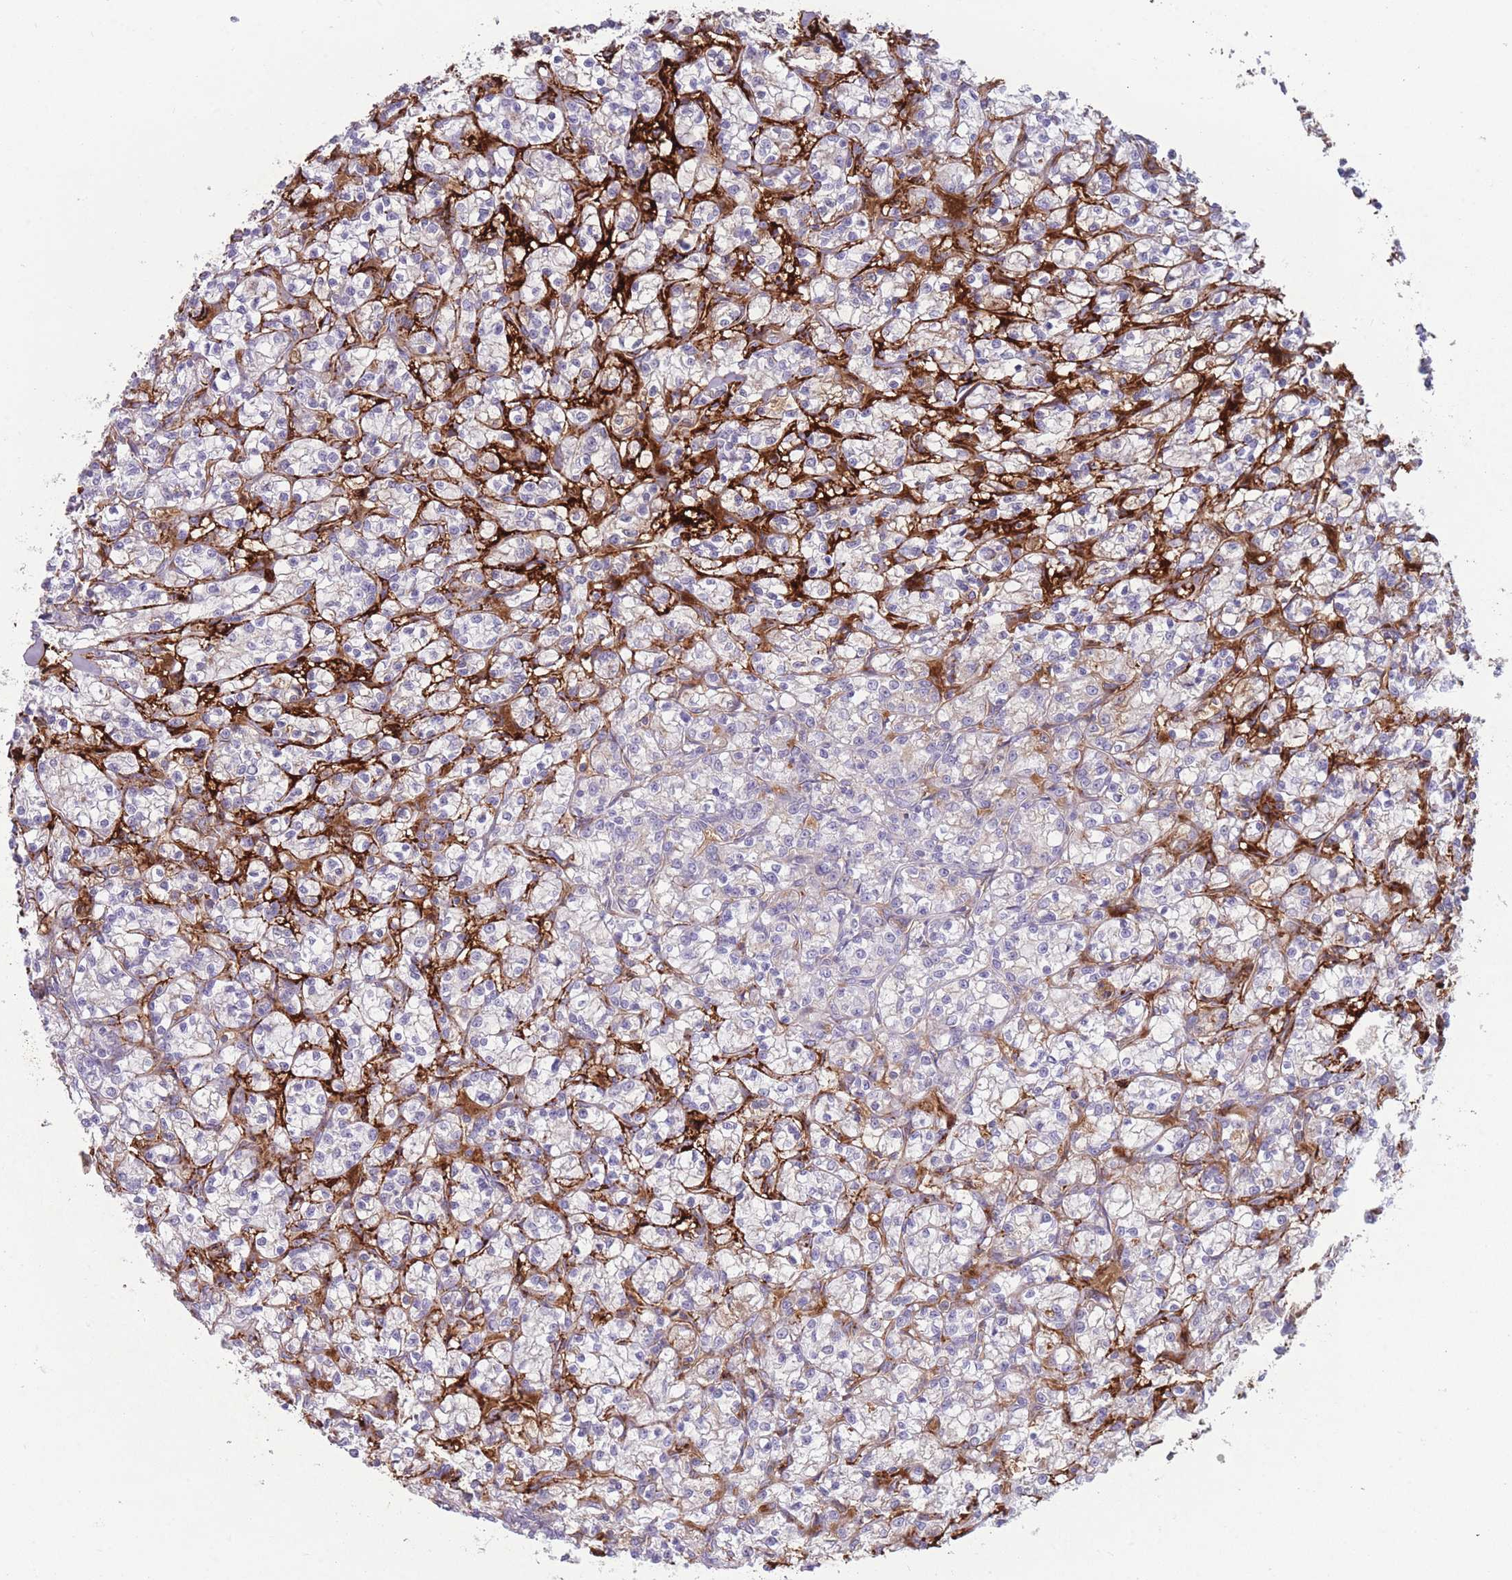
{"staining": {"intensity": "negative", "quantity": "none", "location": "none"}, "tissue": "renal cancer", "cell_type": "Tumor cells", "image_type": "cancer", "snomed": [{"axis": "morphology", "description": "Adenocarcinoma, NOS"}, {"axis": "topography", "description": "Kidney"}], "caption": "This is a image of immunohistochemistry staining of renal cancer (adenocarcinoma), which shows no expression in tumor cells.", "gene": "PAIP2B", "patient": {"sex": "female", "age": 59}}